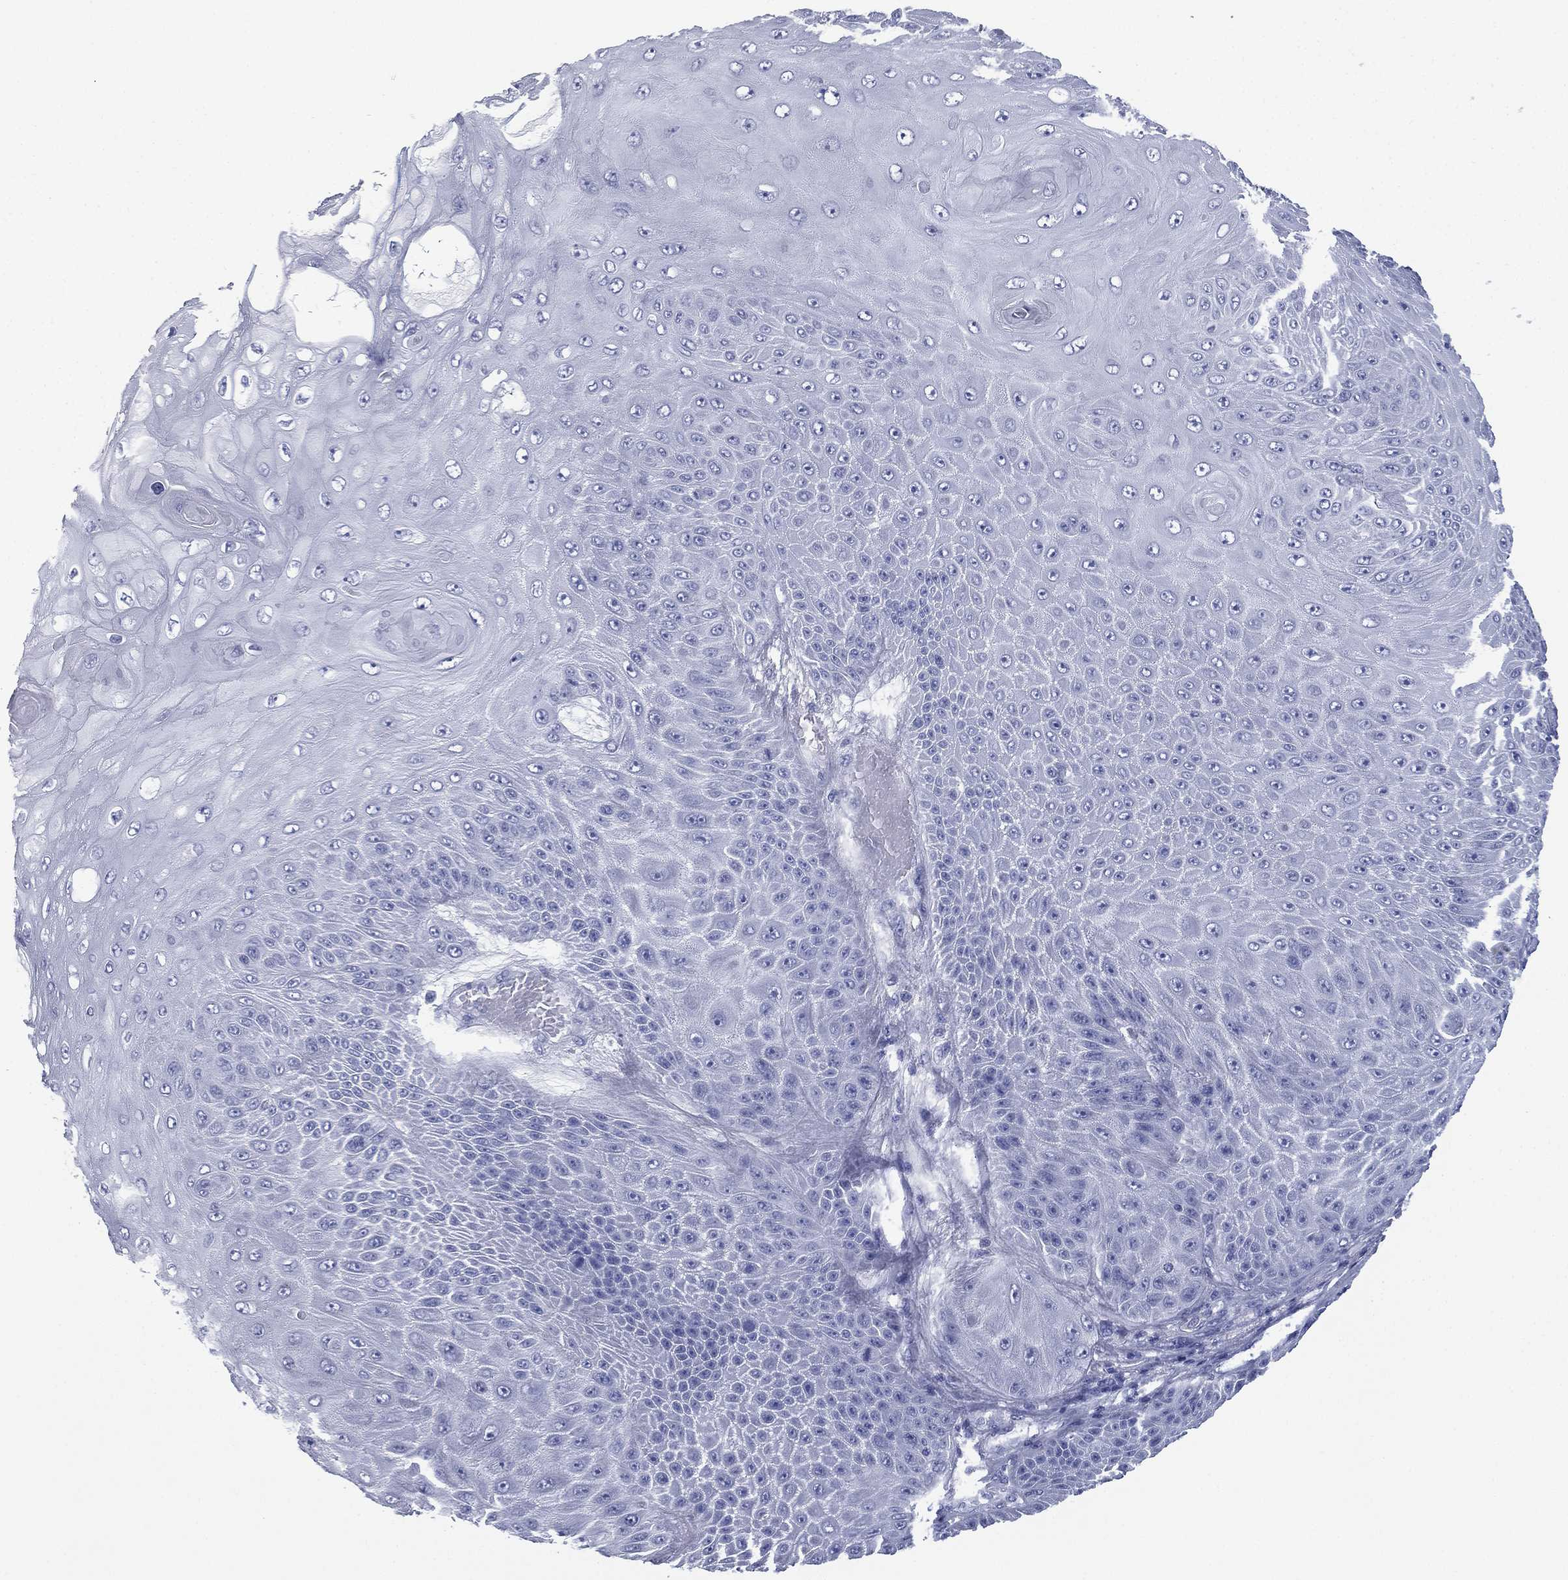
{"staining": {"intensity": "negative", "quantity": "none", "location": "none"}, "tissue": "skin cancer", "cell_type": "Tumor cells", "image_type": "cancer", "snomed": [{"axis": "morphology", "description": "Squamous cell carcinoma, NOS"}, {"axis": "topography", "description": "Skin"}], "caption": "IHC of human skin squamous cell carcinoma exhibits no positivity in tumor cells.", "gene": "FCER2", "patient": {"sex": "male", "age": 62}}